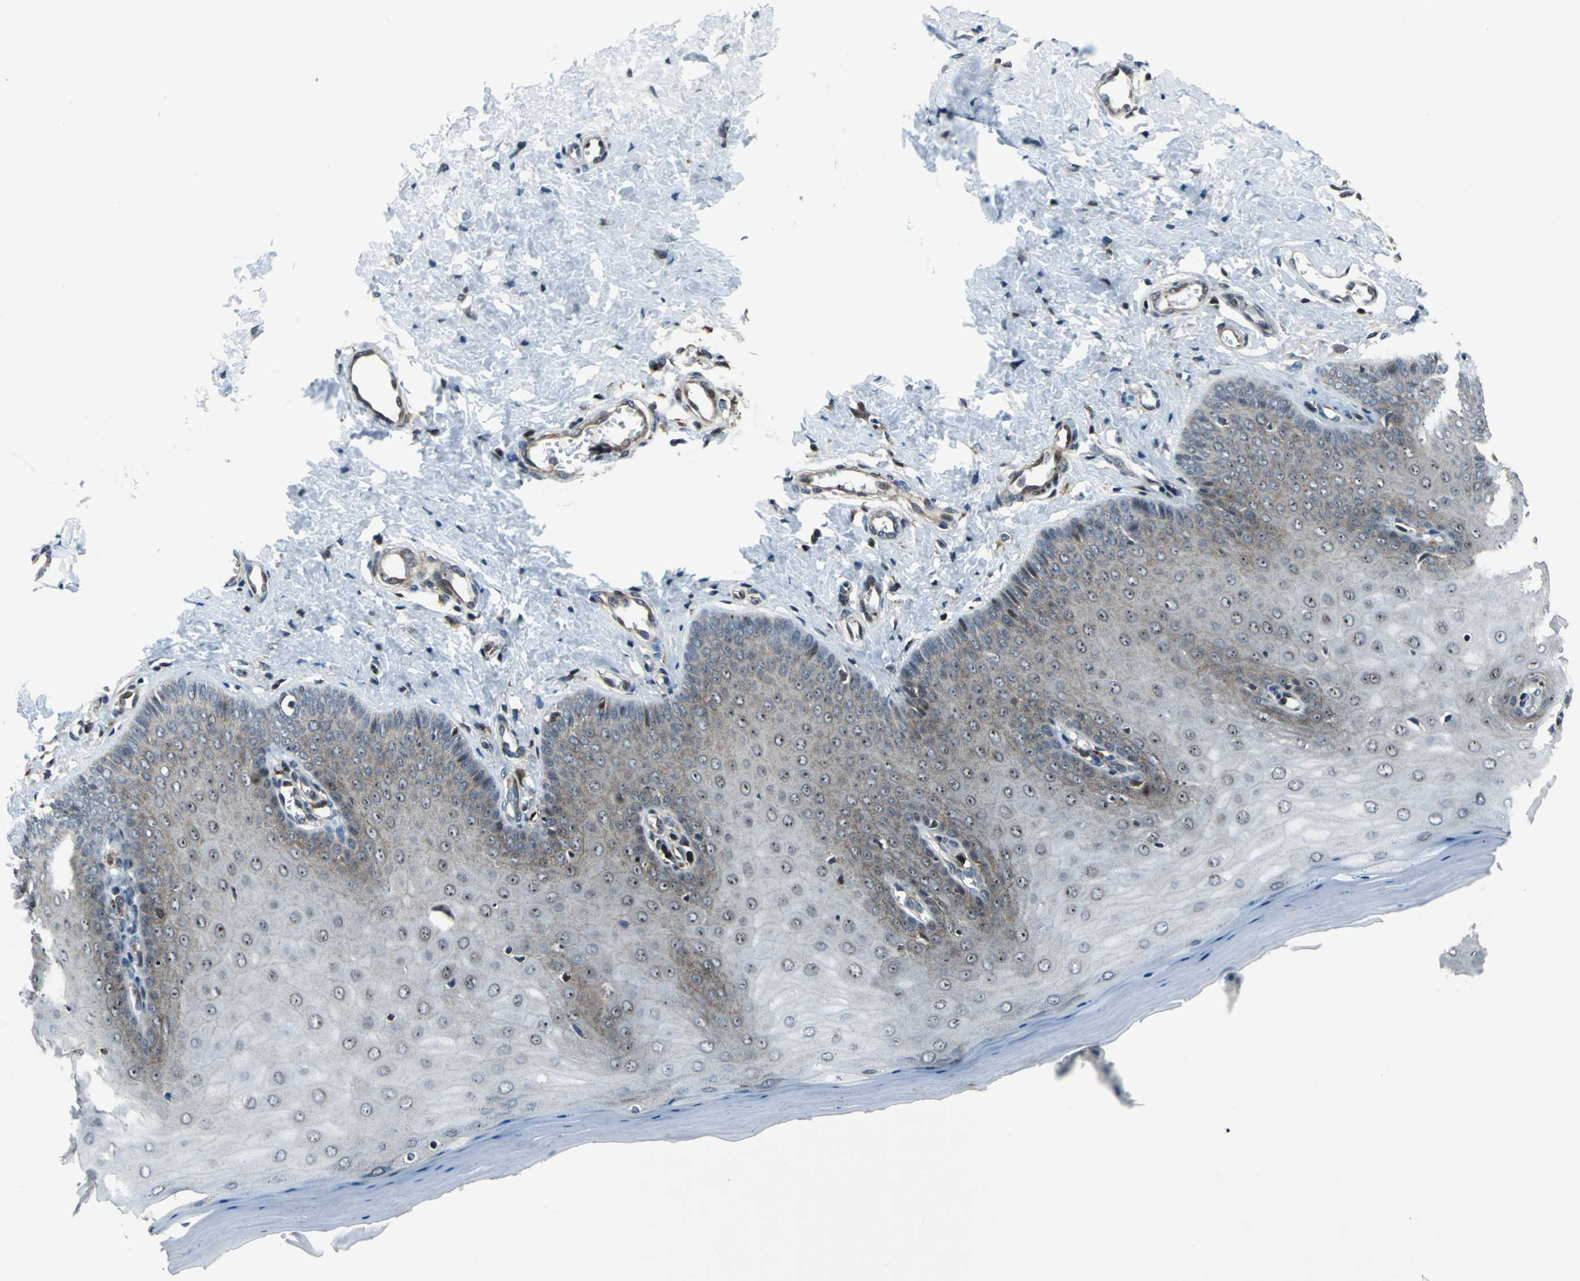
{"staining": {"intensity": "moderate", "quantity": "25%-75%", "location": "nuclear"}, "tissue": "cervix", "cell_type": "Squamous epithelial cells", "image_type": "normal", "snomed": [{"axis": "morphology", "description": "Normal tissue, NOS"}, {"axis": "topography", "description": "Cervix"}], "caption": "Squamous epithelial cells exhibit moderate nuclear expression in about 25%-75% of cells in normal cervix. The protein is stained brown, and the nuclei are stained in blue (DAB (3,3'-diaminobenzidine) IHC with brightfield microscopy, high magnification).", "gene": "AATF", "patient": {"sex": "female", "age": 55}}